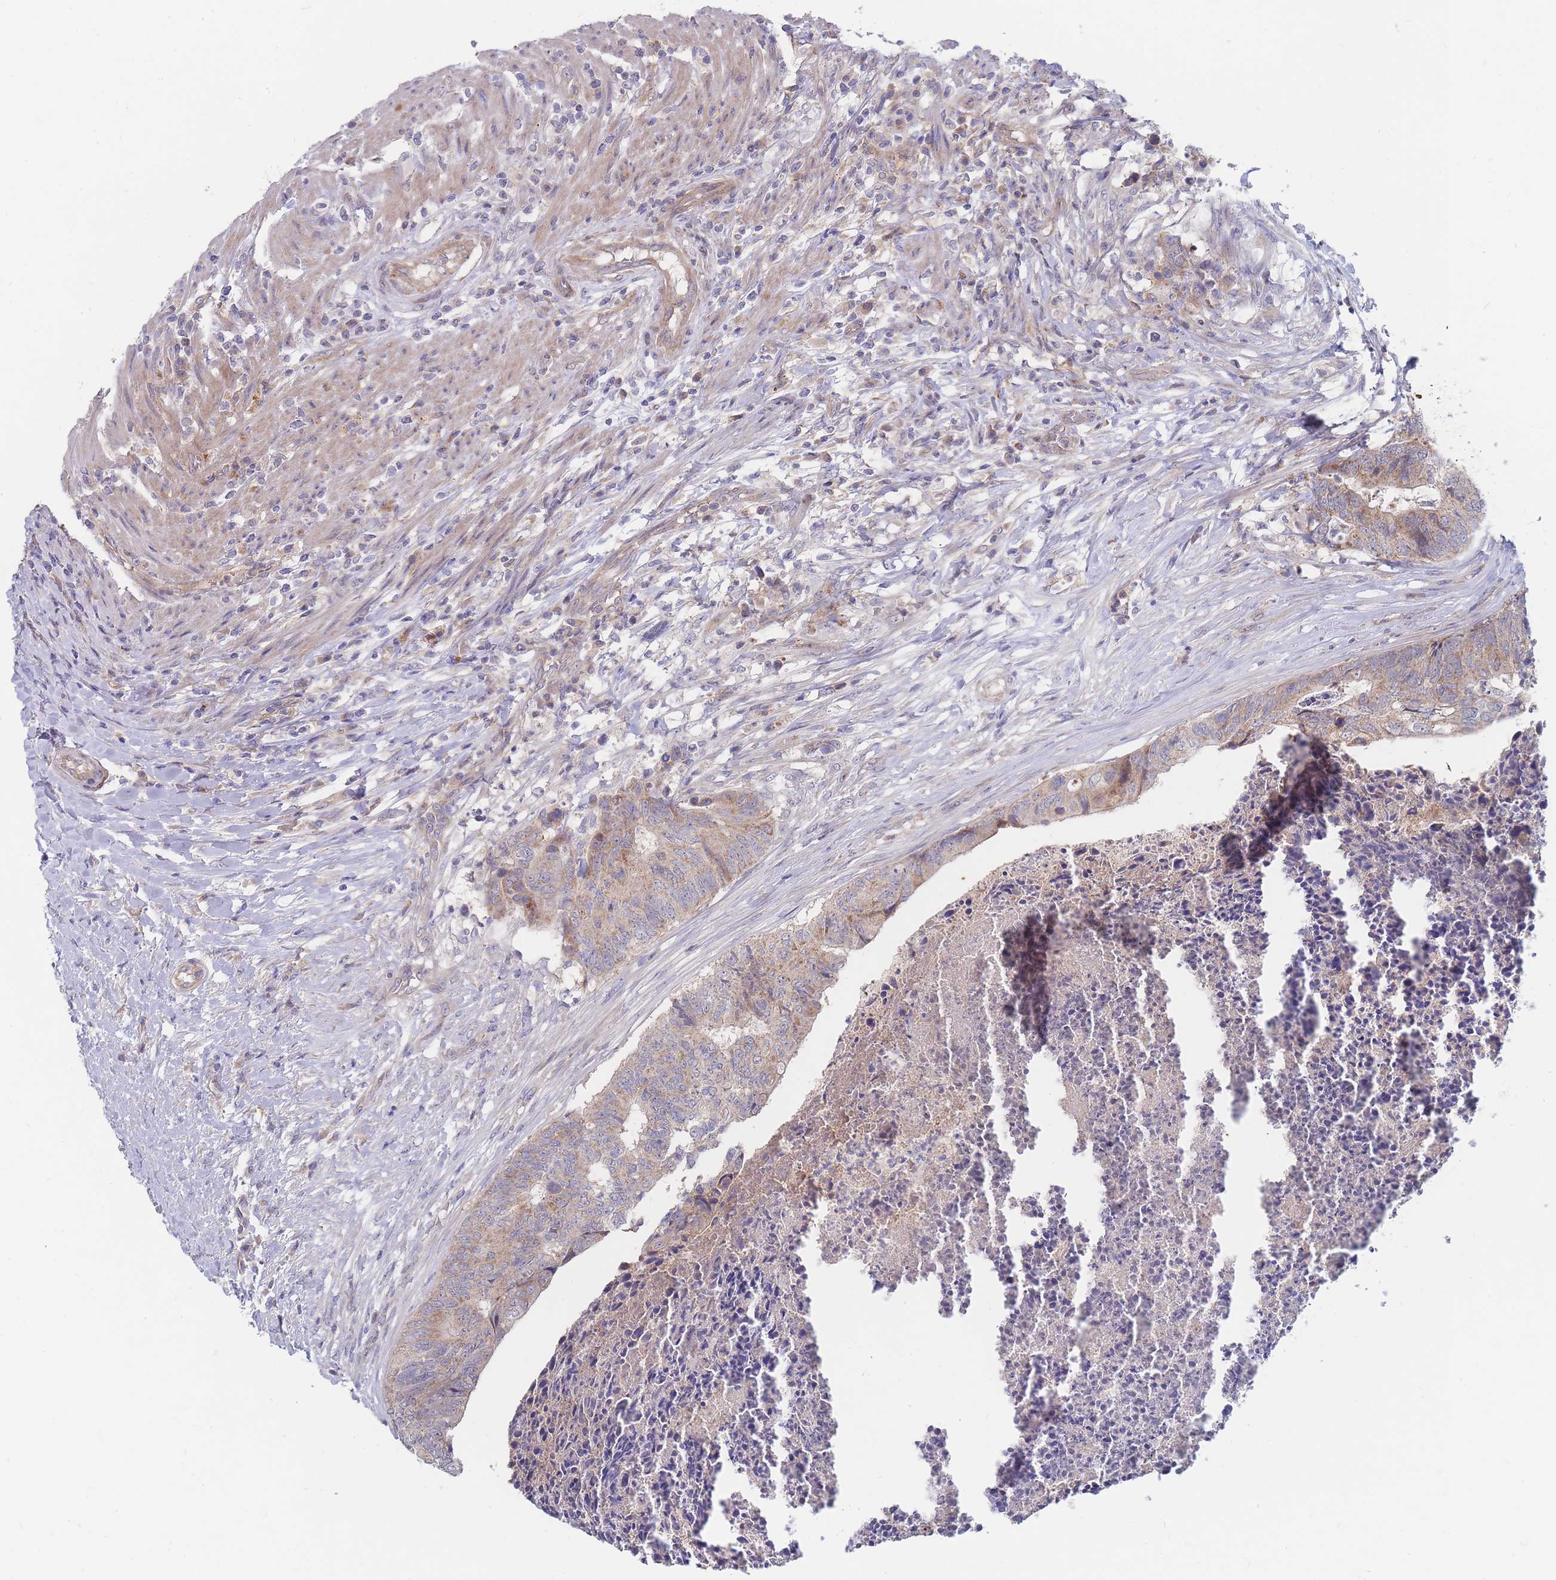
{"staining": {"intensity": "moderate", "quantity": "25%-75%", "location": "cytoplasmic/membranous"}, "tissue": "colorectal cancer", "cell_type": "Tumor cells", "image_type": "cancer", "snomed": [{"axis": "morphology", "description": "Adenocarcinoma, NOS"}, {"axis": "topography", "description": "Colon"}], "caption": "Immunohistochemical staining of human adenocarcinoma (colorectal) exhibits medium levels of moderate cytoplasmic/membranous protein expression in approximately 25%-75% of tumor cells.", "gene": "NUB1", "patient": {"sex": "female", "age": 67}}